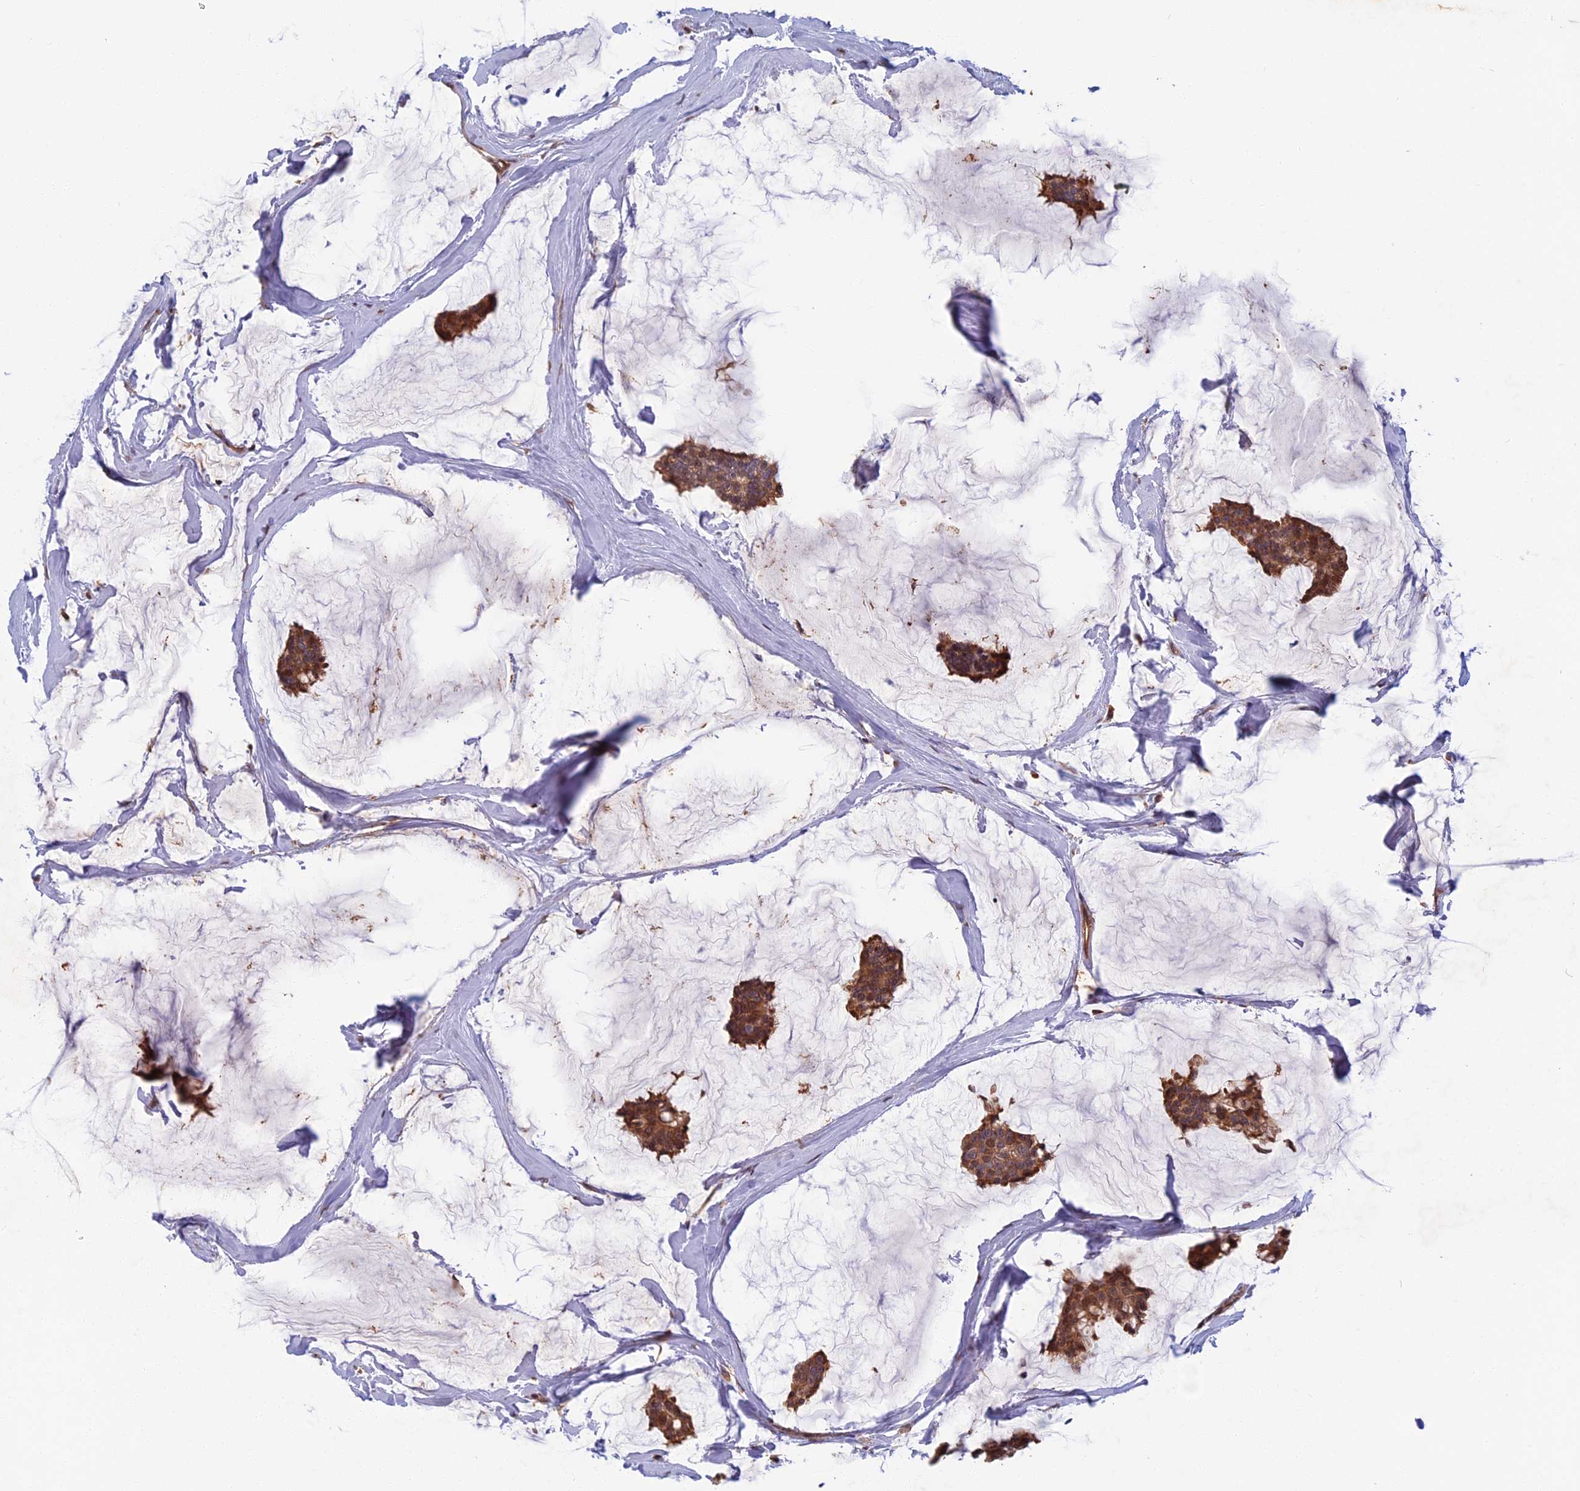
{"staining": {"intensity": "moderate", "quantity": ">75%", "location": "cytoplasmic/membranous"}, "tissue": "breast cancer", "cell_type": "Tumor cells", "image_type": "cancer", "snomed": [{"axis": "morphology", "description": "Duct carcinoma"}, {"axis": "topography", "description": "Breast"}], "caption": "Protein staining by immunohistochemistry displays moderate cytoplasmic/membranous staining in approximately >75% of tumor cells in breast cancer. (DAB (3,3'-diaminobenzidine) IHC with brightfield microscopy, high magnification).", "gene": "SPG11", "patient": {"sex": "female", "age": 93}}